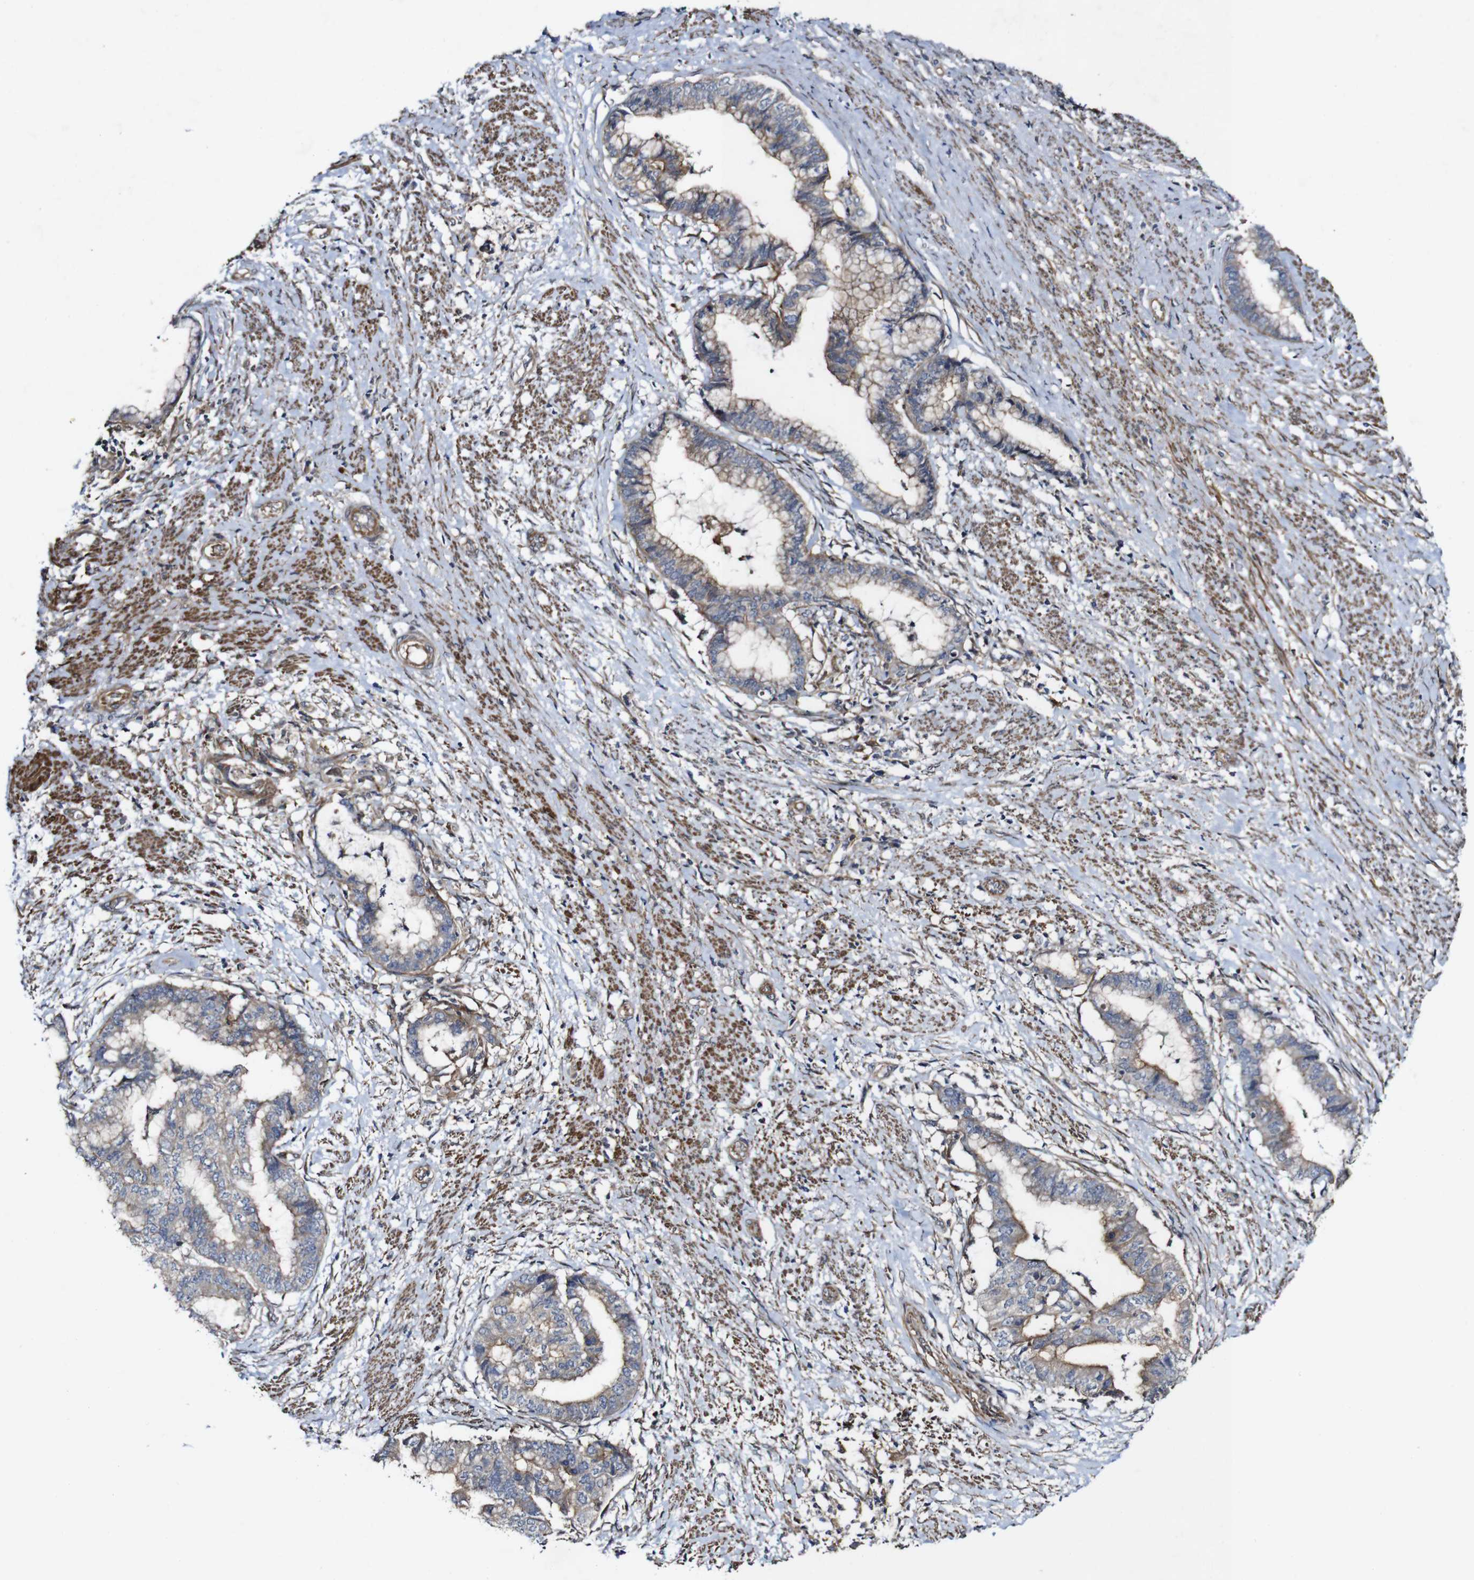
{"staining": {"intensity": "weak", "quantity": ">75%", "location": "cytoplasmic/membranous"}, "tissue": "endometrial cancer", "cell_type": "Tumor cells", "image_type": "cancer", "snomed": [{"axis": "morphology", "description": "Necrosis, NOS"}, {"axis": "morphology", "description": "Adenocarcinoma, NOS"}, {"axis": "topography", "description": "Endometrium"}], "caption": "High-power microscopy captured an IHC photomicrograph of endometrial cancer, revealing weak cytoplasmic/membranous positivity in about >75% of tumor cells.", "gene": "GSDME", "patient": {"sex": "female", "age": 79}}